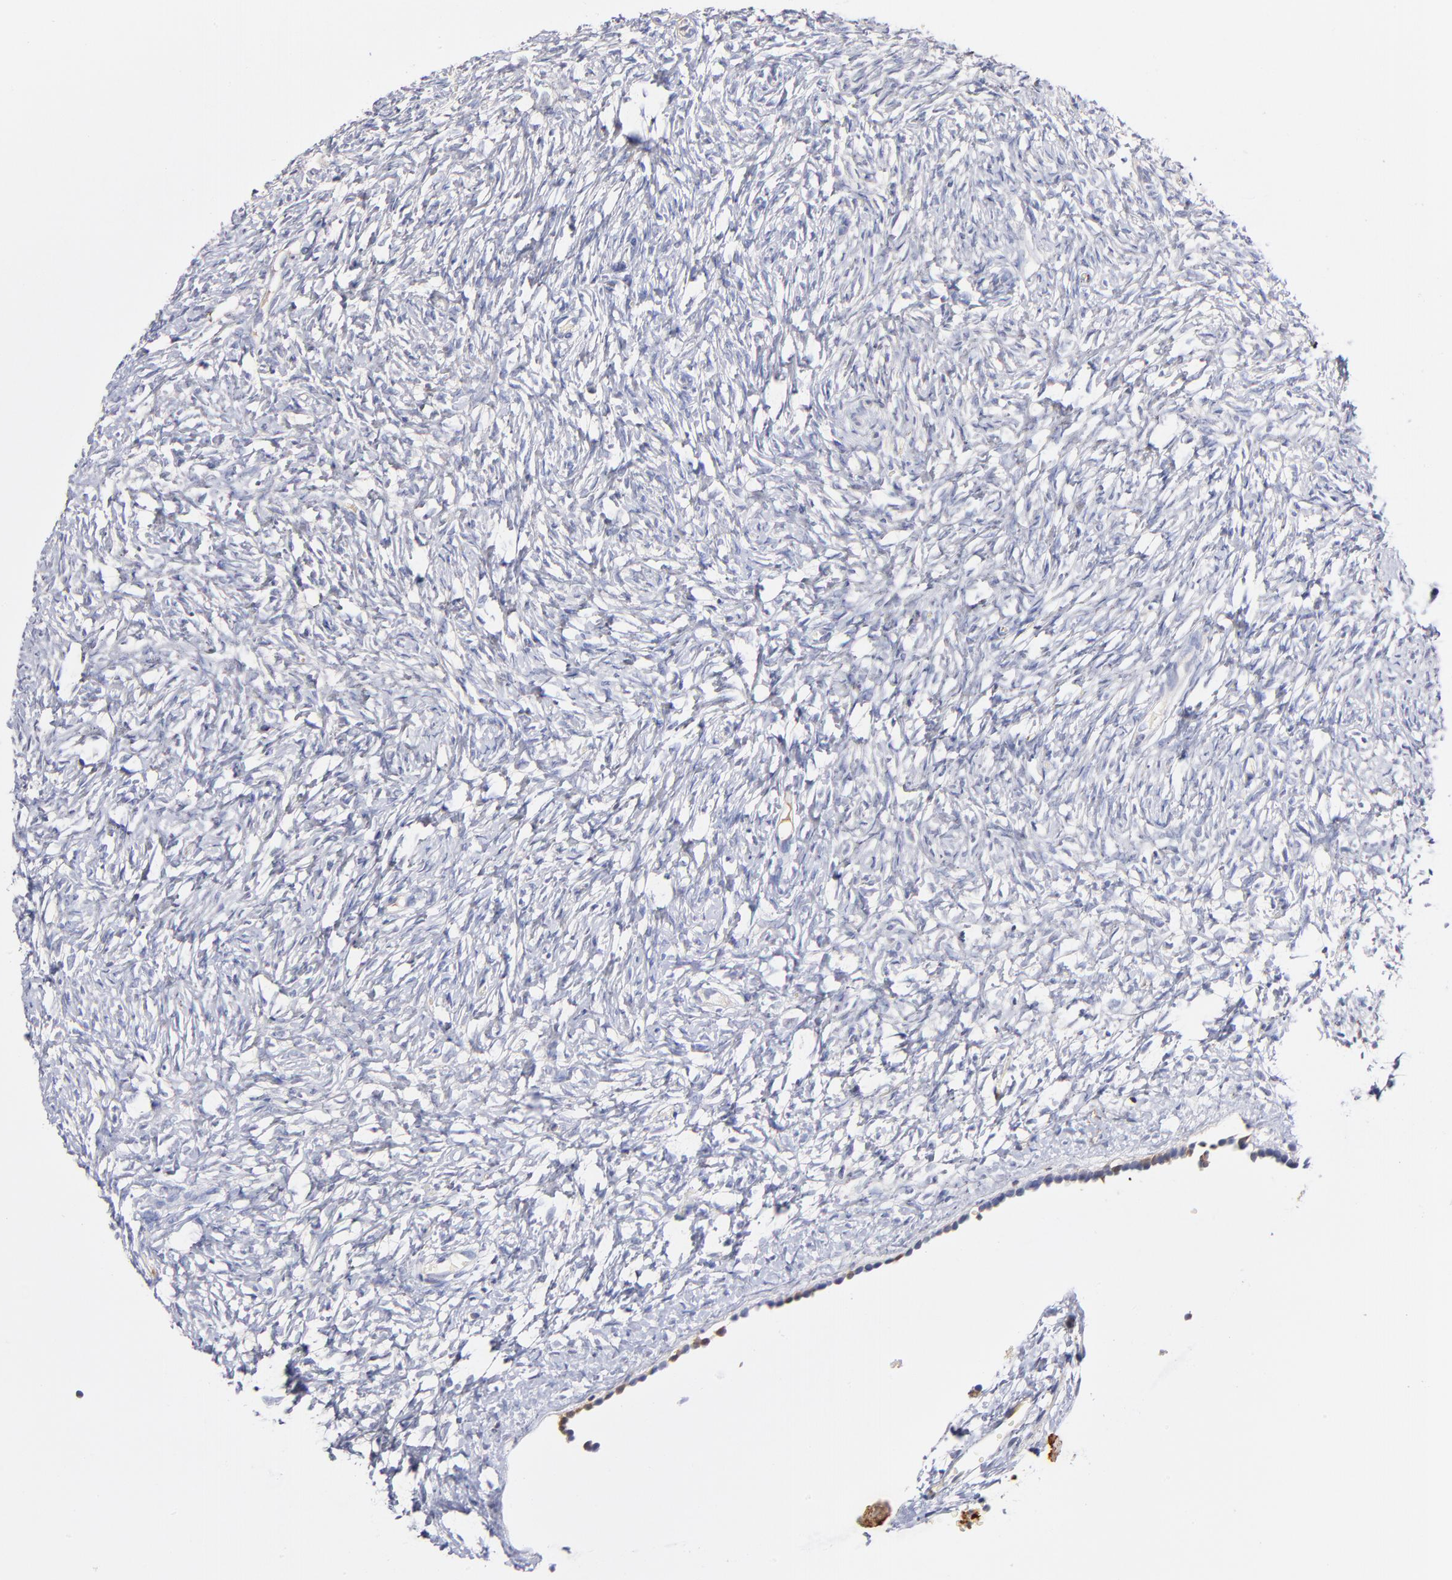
{"staining": {"intensity": "negative", "quantity": "none", "location": "none"}, "tissue": "ovary", "cell_type": "Follicle cells", "image_type": "normal", "snomed": [{"axis": "morphology", "description": "Normal tissue, NOS"}, {"axis": "topography", "description": "Ovary"}], "caption": "DAB immunohistochemical staining of benign human ovary shows no significant expression in follicle cells. The staining was performed using DAB to visualize the protein expression in brown, while the nuclei were stained in blue with hematoxylin (Magnification: 20x).", "gene": "KREMEN2", "patient": {"sex": "female", "age": 35}}